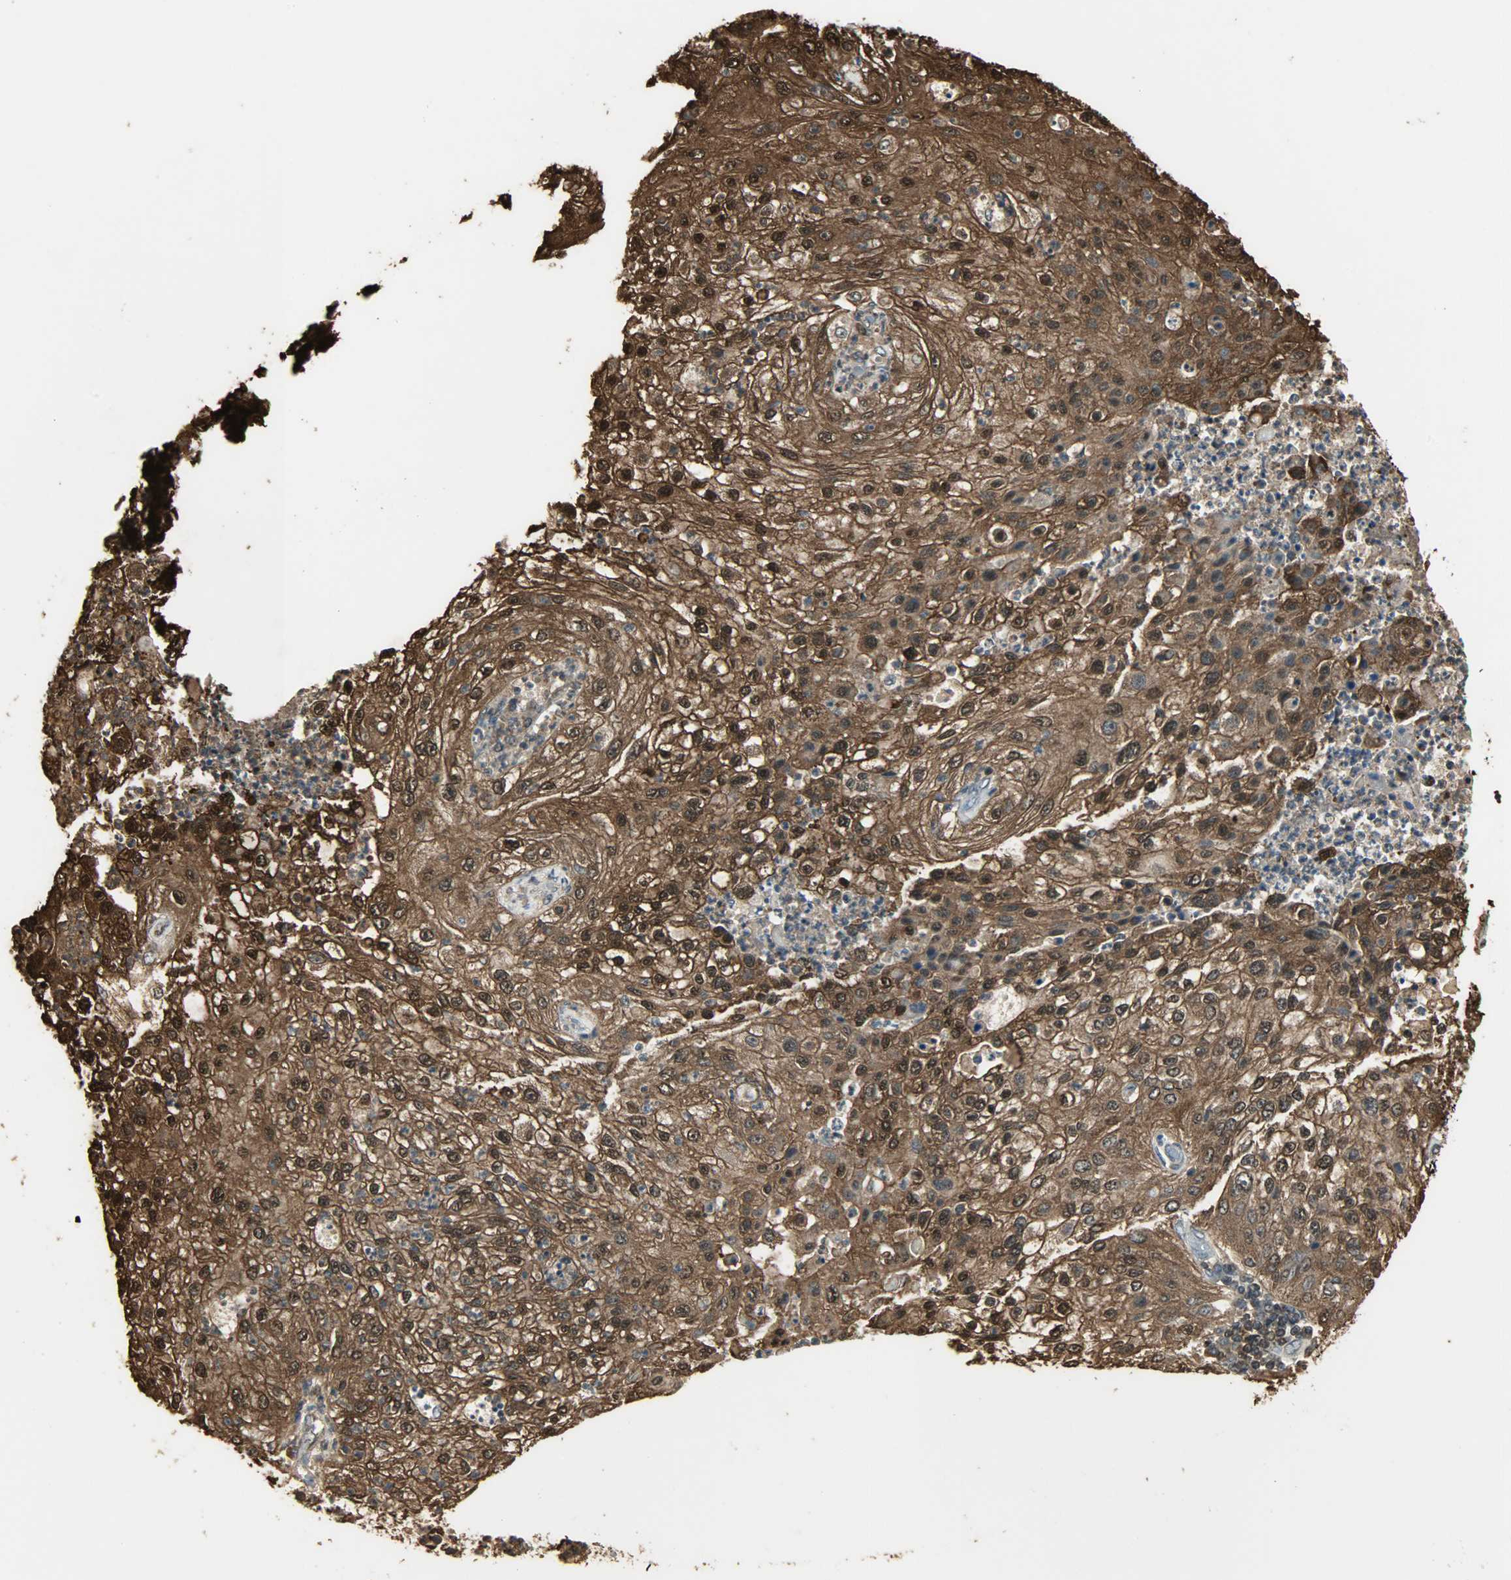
{"staining": {"intensity": "strong", "quantity": ">75%", "location": "cytoplasmic/membranous,nuclear"}, "tissue": "lung cancer", "cell_type": "Tumor cells", "image_type": "cancer", "snomed": [{"axis": "morphology", "description": "Inflammation, NOS"}, {"axis": "morphology", "description": "Squamous cell carcinoma, NOS"}, {"axis": "topography", "description": "Lymph node"}, {"axis": "topography", "description": "Soft tissue"}, {"axis": "topography", "description": "Lung"}], "caption": "Immunohistochemistry (DAB (3,3'-diaminobenzidine)) staining of human lung cancer demonstrates strong cytoplasmic/membranous and nuclear protein positivity in about >75% of tumor cells.", "gene": "YWHAZ", "patient": {"sex": "male", "age": 66}}